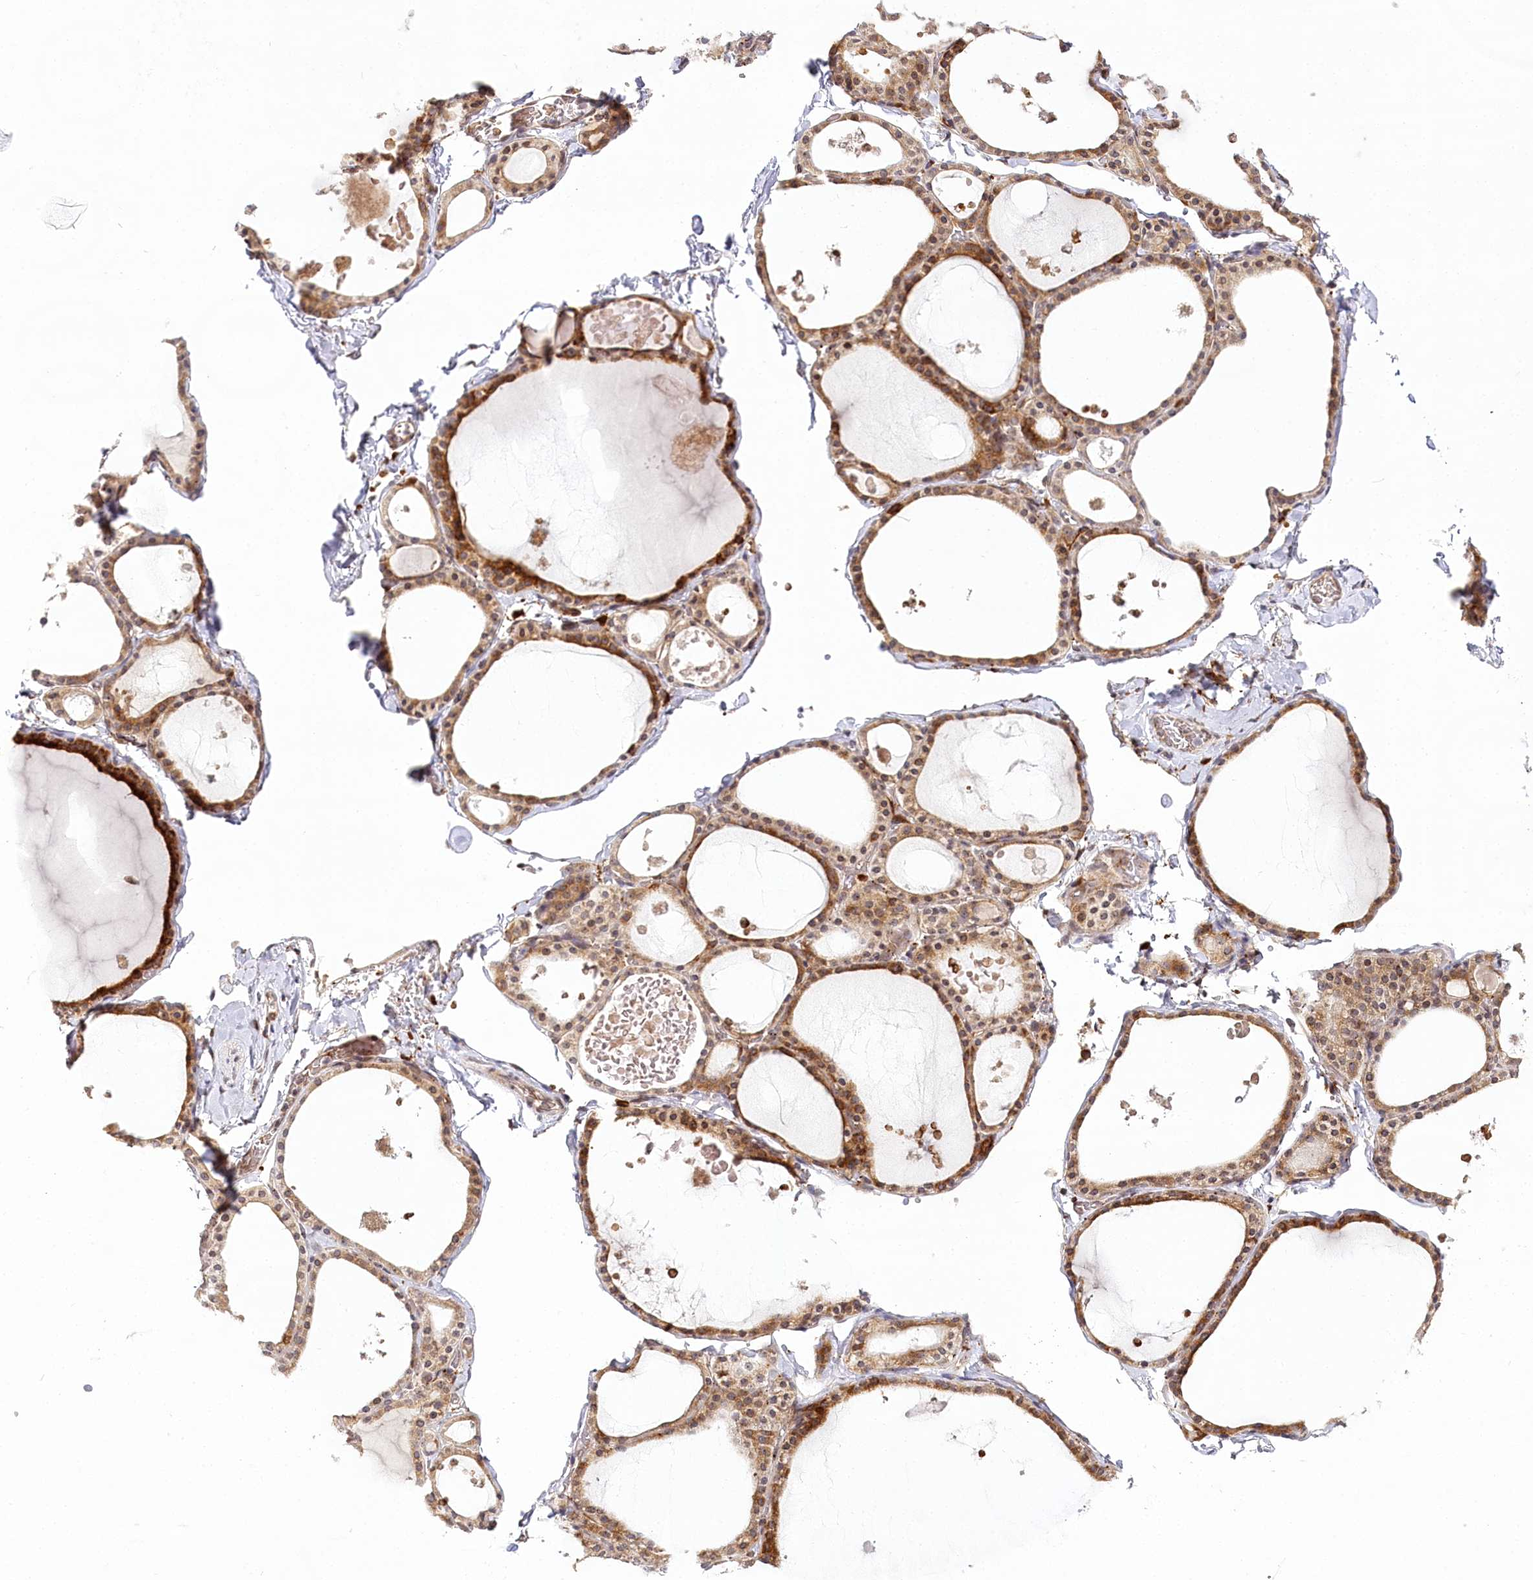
{"staining": {"intensity": "strong", "quantity": ">75%", "location": "cytoplasmic/membranous"}, "tissue": "thyroid gland", "cell_type": "Glandular cells", "image_type": "normal", "snomed": [{"axis": "morphology", "description": "Normal tissue, NOS"}, {"axis": "topography", "description": "Thyroid gland"}], "caption": "Thyroid gland stained with a protein marker shows strong staining in glandular cells.", "gene": "WDR36", "patient": {"sex": "male", "age": 56}}